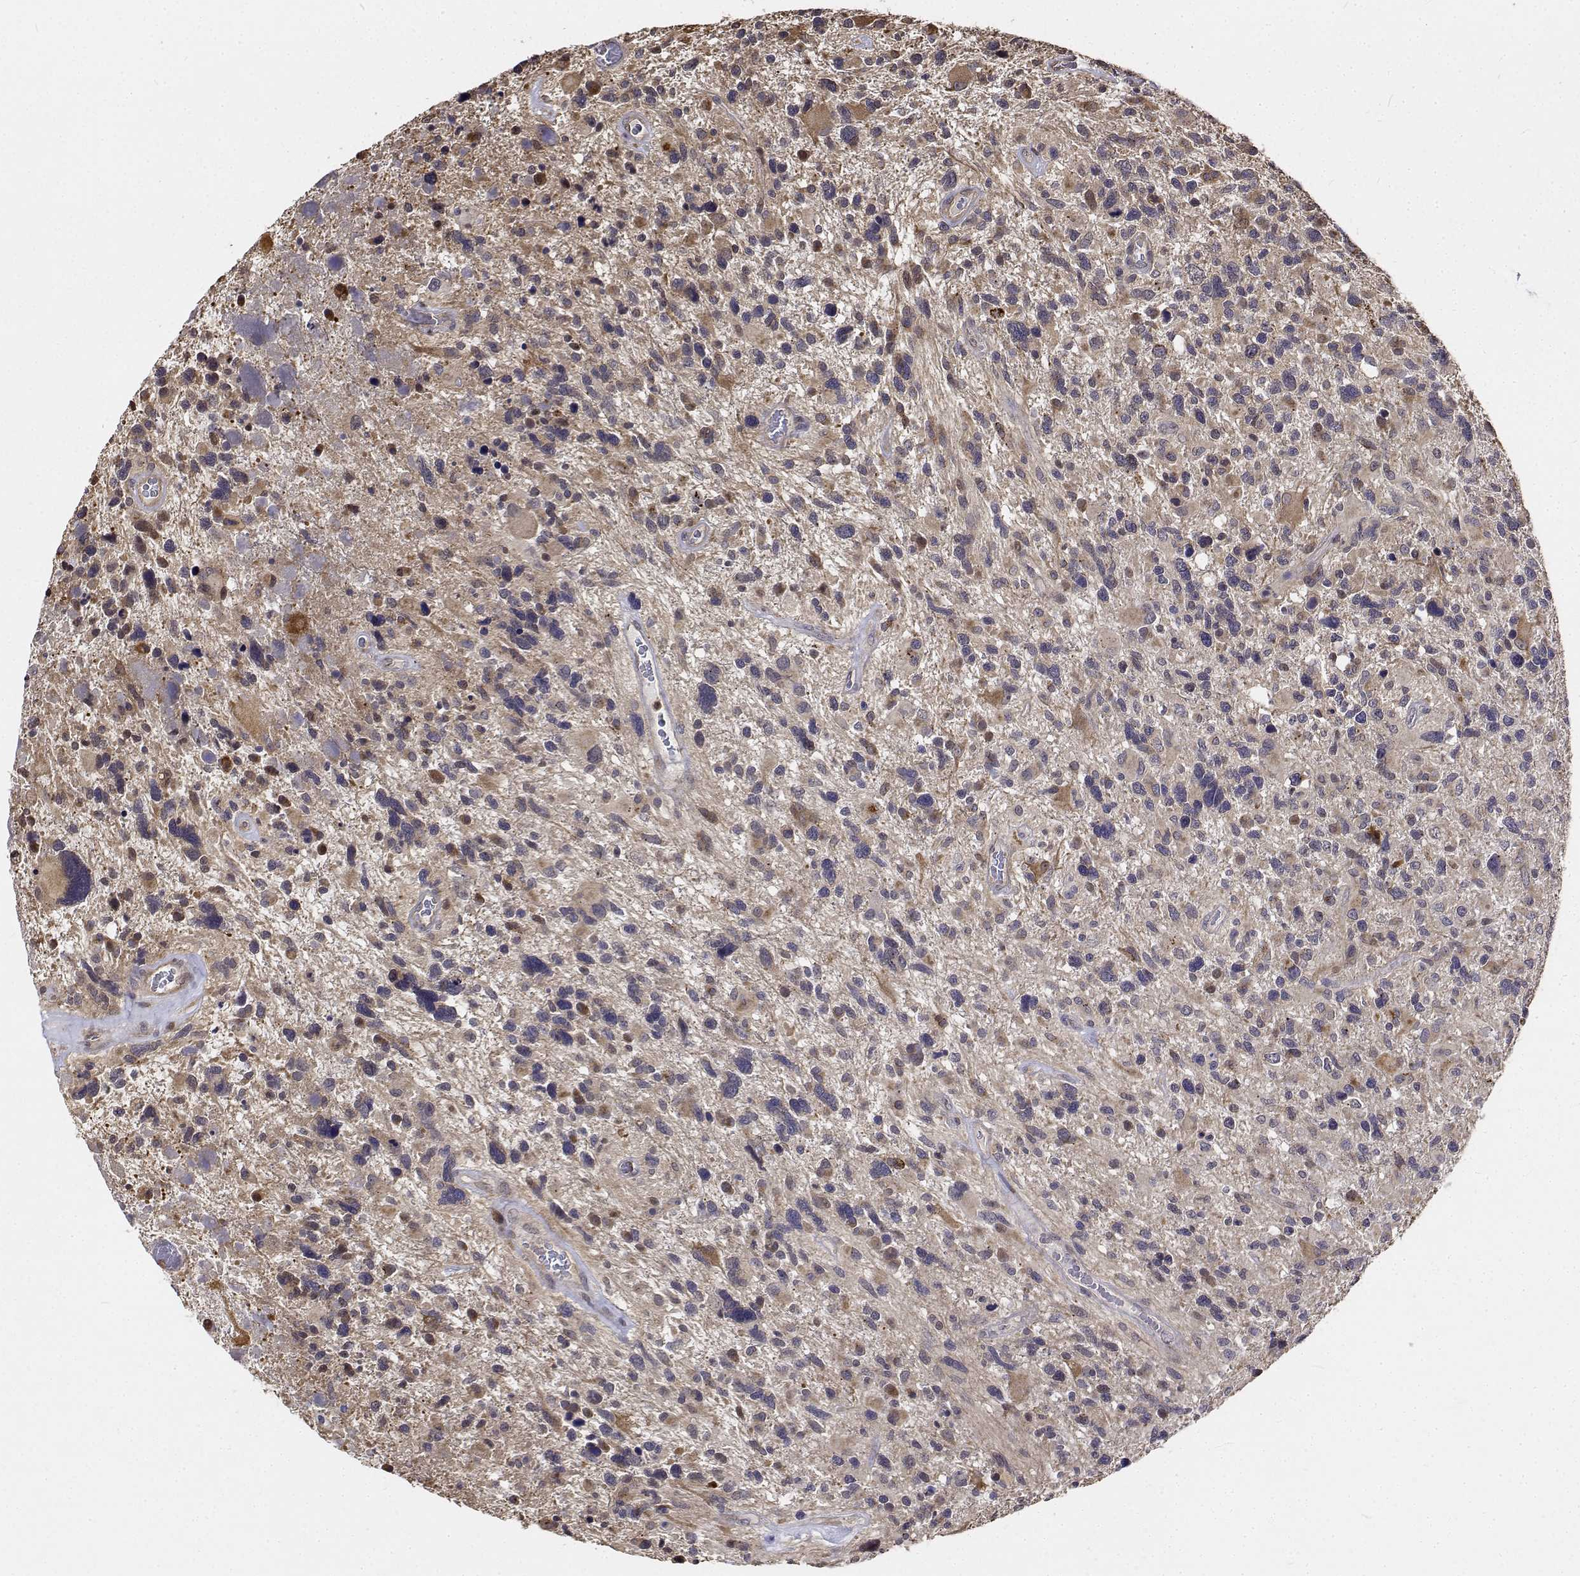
{"staining": {"intensity": "negative", "quantity": "none", "location": "none"}, "tissue": "glioma", "cell_type": "Tumor cells", "image_type": "cancer", "snomed": [{"axis": "morphology", "description": "Glioma, malignant, High grade"}, {"axis": "topography", "description": "Brain"}], "caption": "Glioma stained for a protein using IHC exhibits no expression tumor cells.", "gene": "PCID2", "patient": {"sex": "male", "age": 49}}